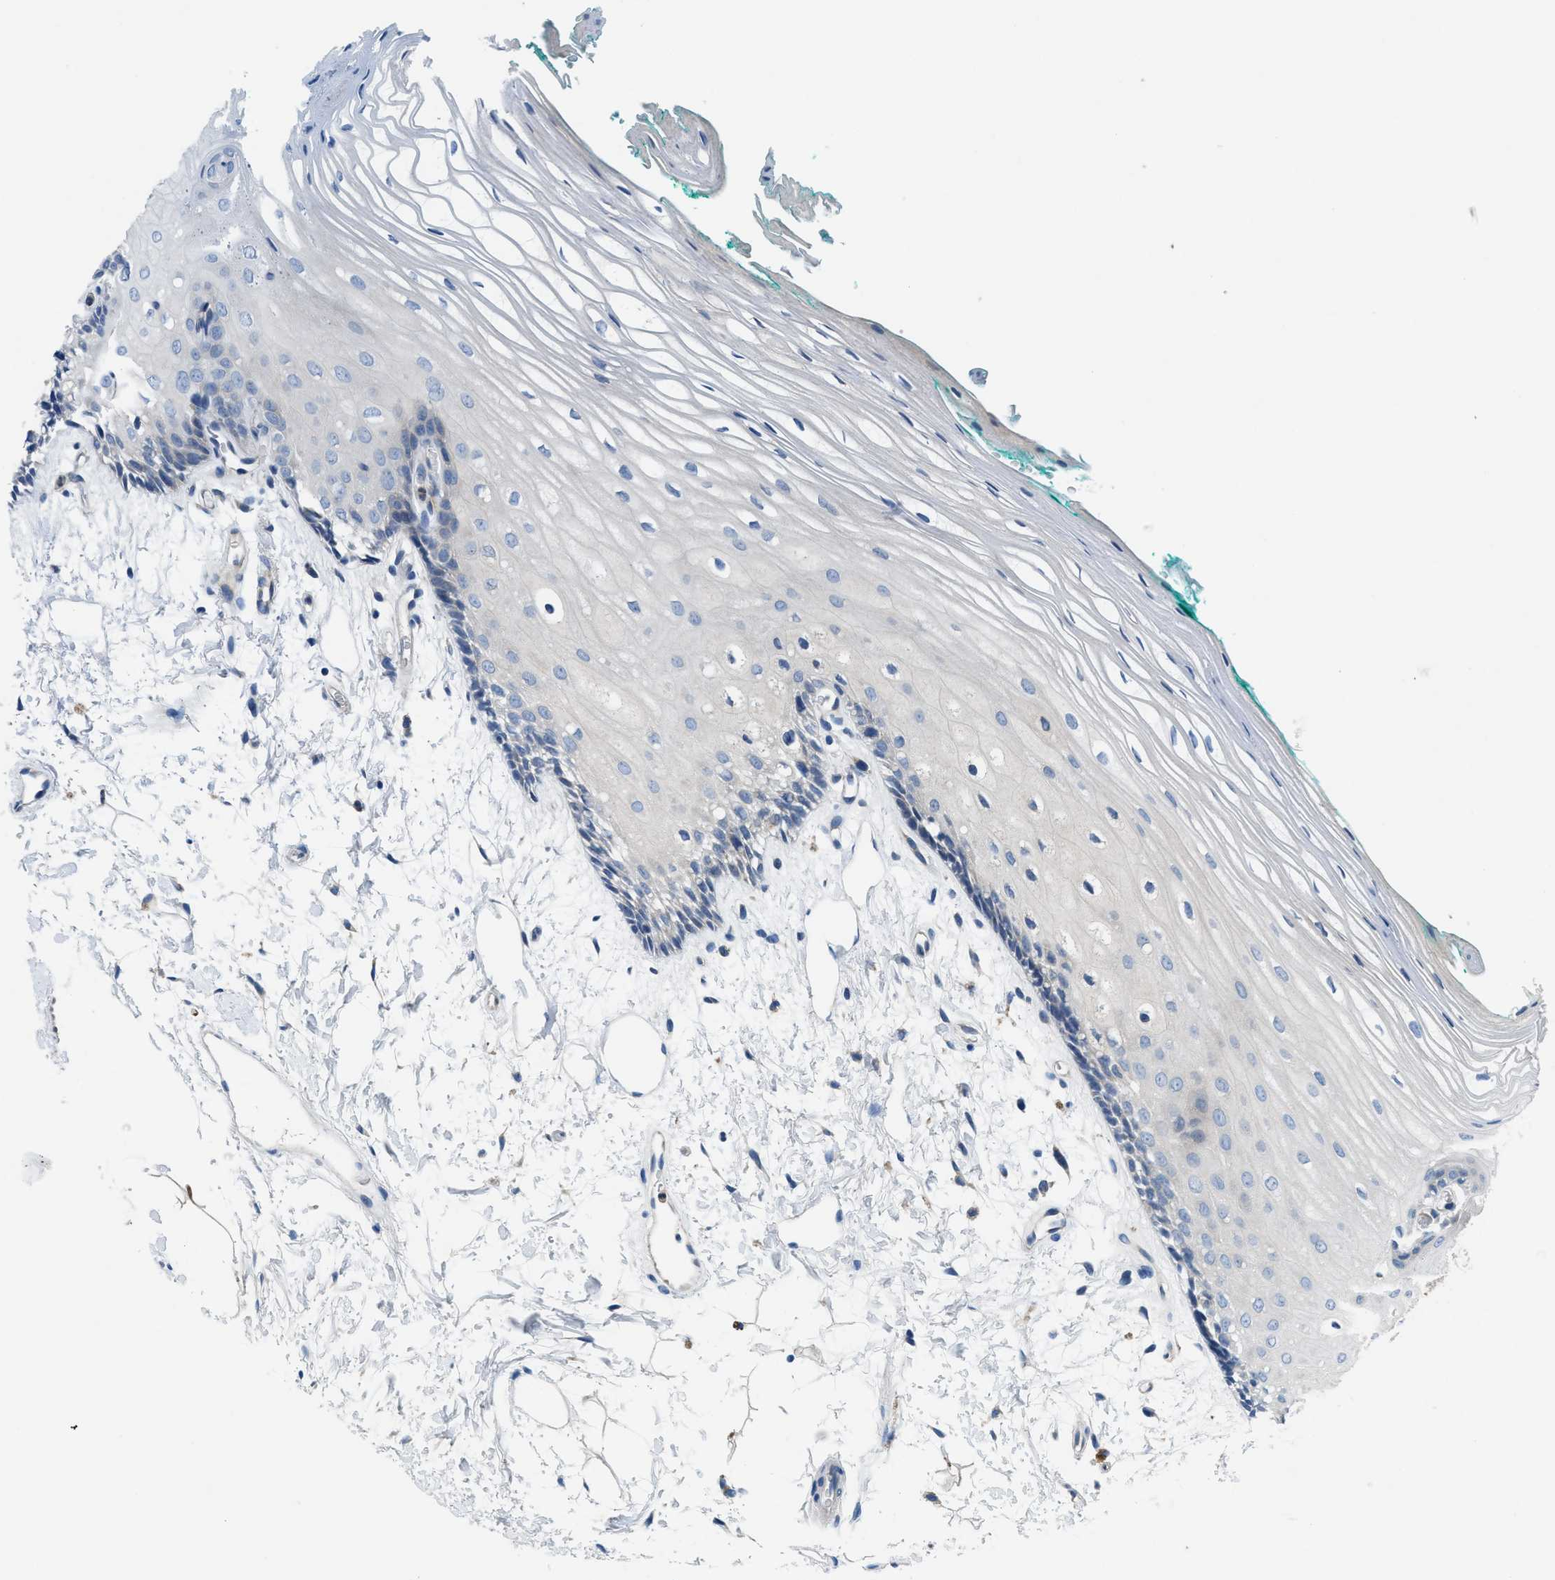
{"staining": {"intensity": "negative", "quantity": "none", "location": "none"}, "tissue": "oral mucosa", "cell_type": "Squamous epithelial cells", "image_type": "normal", "snomed": [{"axis": "morphology", "description": "Normal tissue, NOS"}, {"axis": "topography", "description": "Skeletal muscle"}, {"axis": "topography", "description": "Oral tissue"}, {"axis": "topography", "description": "Peripheral nerve tissue"}], "caption": "Immunohistochemistry (IHC) photomicrograph of benign oral mucosa: human oral mucosa stained with DAB (3,3'-diaminobenzidine) exhibits no significant protein staining in squamous epithelial cells. The staining is performed using DAB brown chromogen with nuclei counter-stained in using hematoxylin.", "gene": "PGR", "patient": {"sex": "female", "age": 84}}